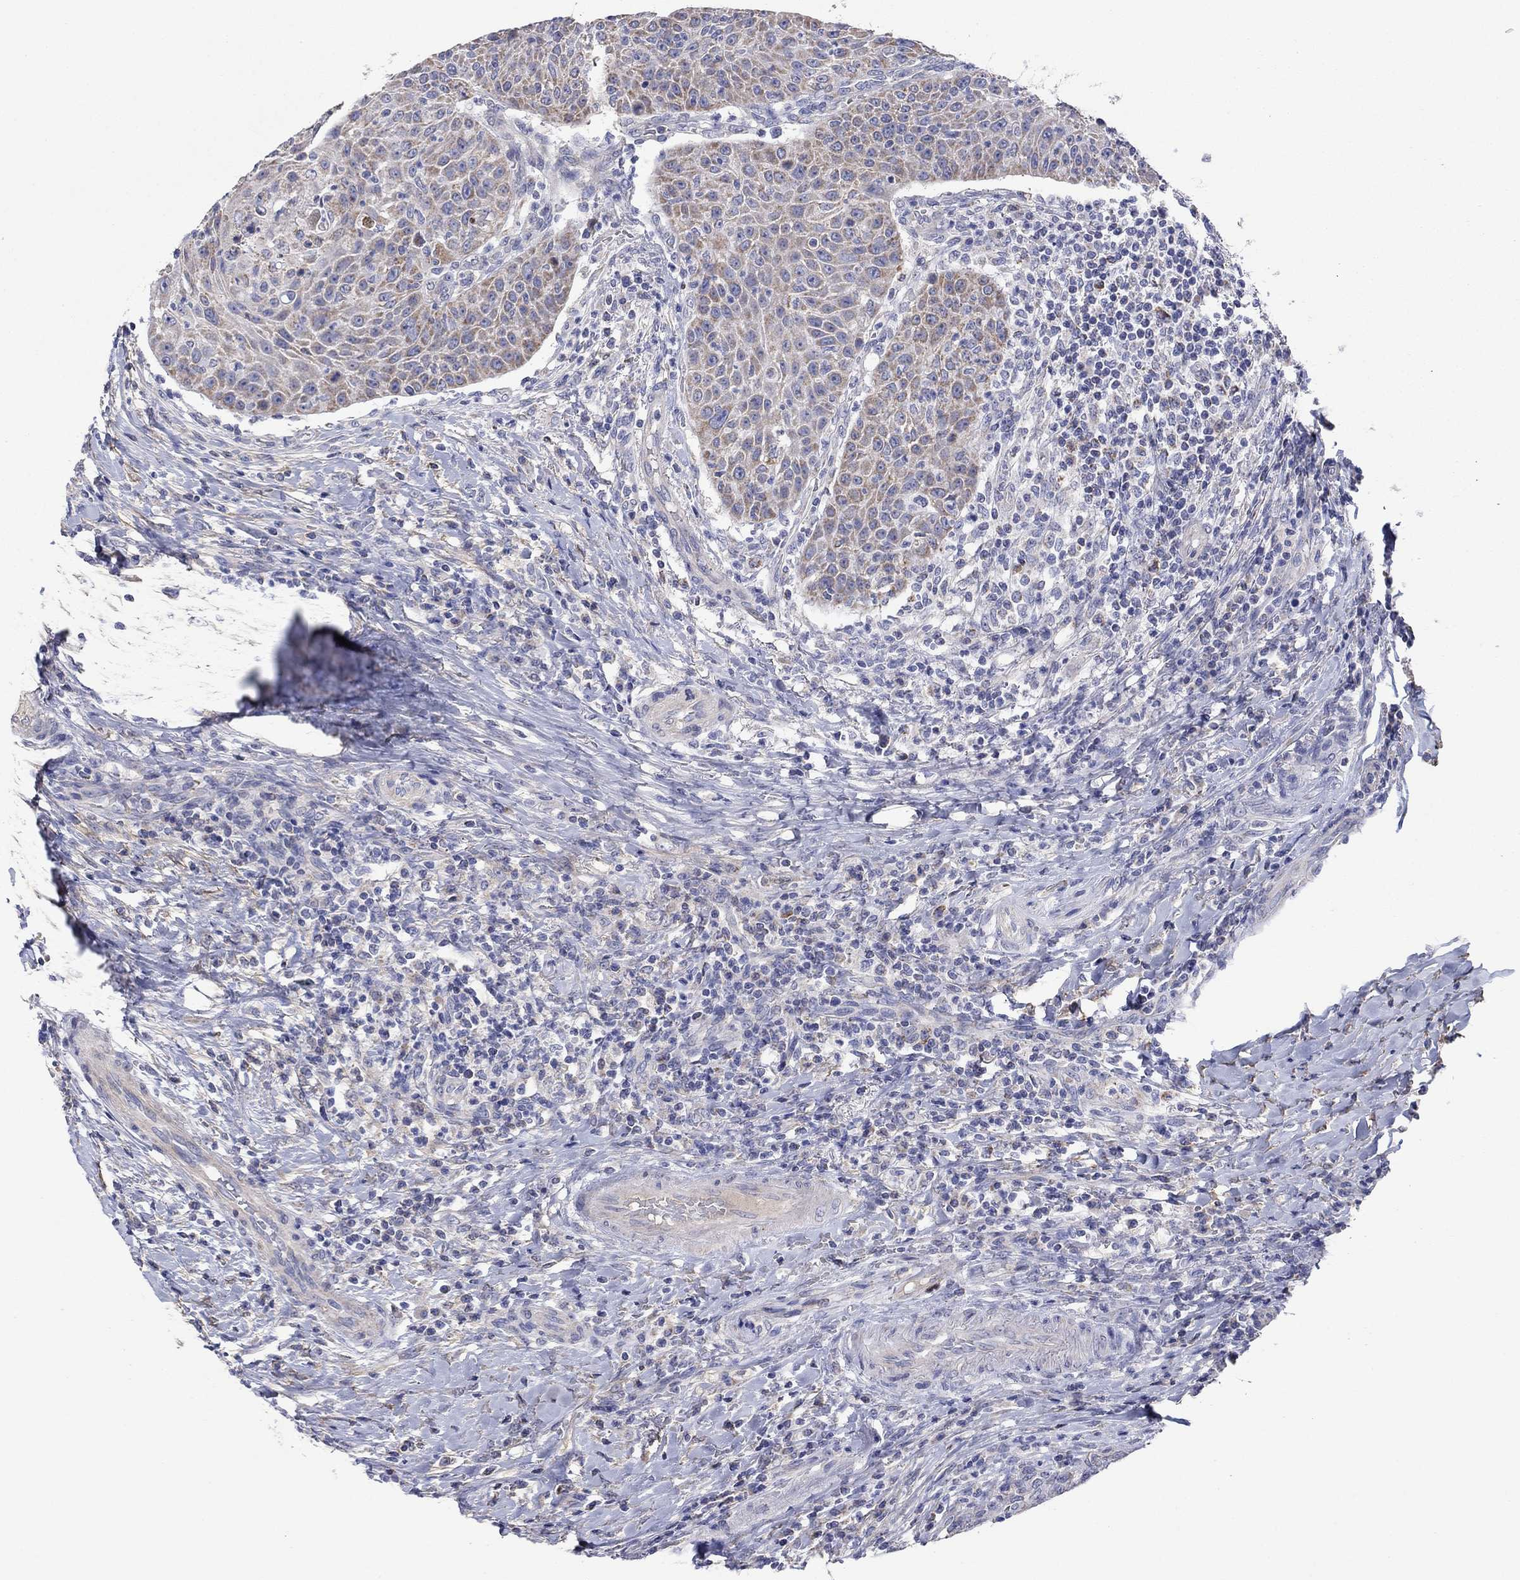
{"staining": {"intensity": "moderate", "quantity": "25%-75%", "location": "cytoplasmic/membranous"}, "tissue": "head and neck cancer", "cell_type": "Tumor cells", "image_type": "cancer", "snomed": [{"axis": "morphology", "description": "Squamous cell carcinoma, NOS"}, {"axis": "topography", "description": "Head-Neck"}], "caption": "IHC image of human squamous cell carcinoma (head and neck) stained for a protein (brown), which displays medium levels of moderate cytoplasmic/membranous staining in about 25%-75% of tumor cells.", "gene": "CLVS1", "patient": {"sex": "male", "age": 69}}